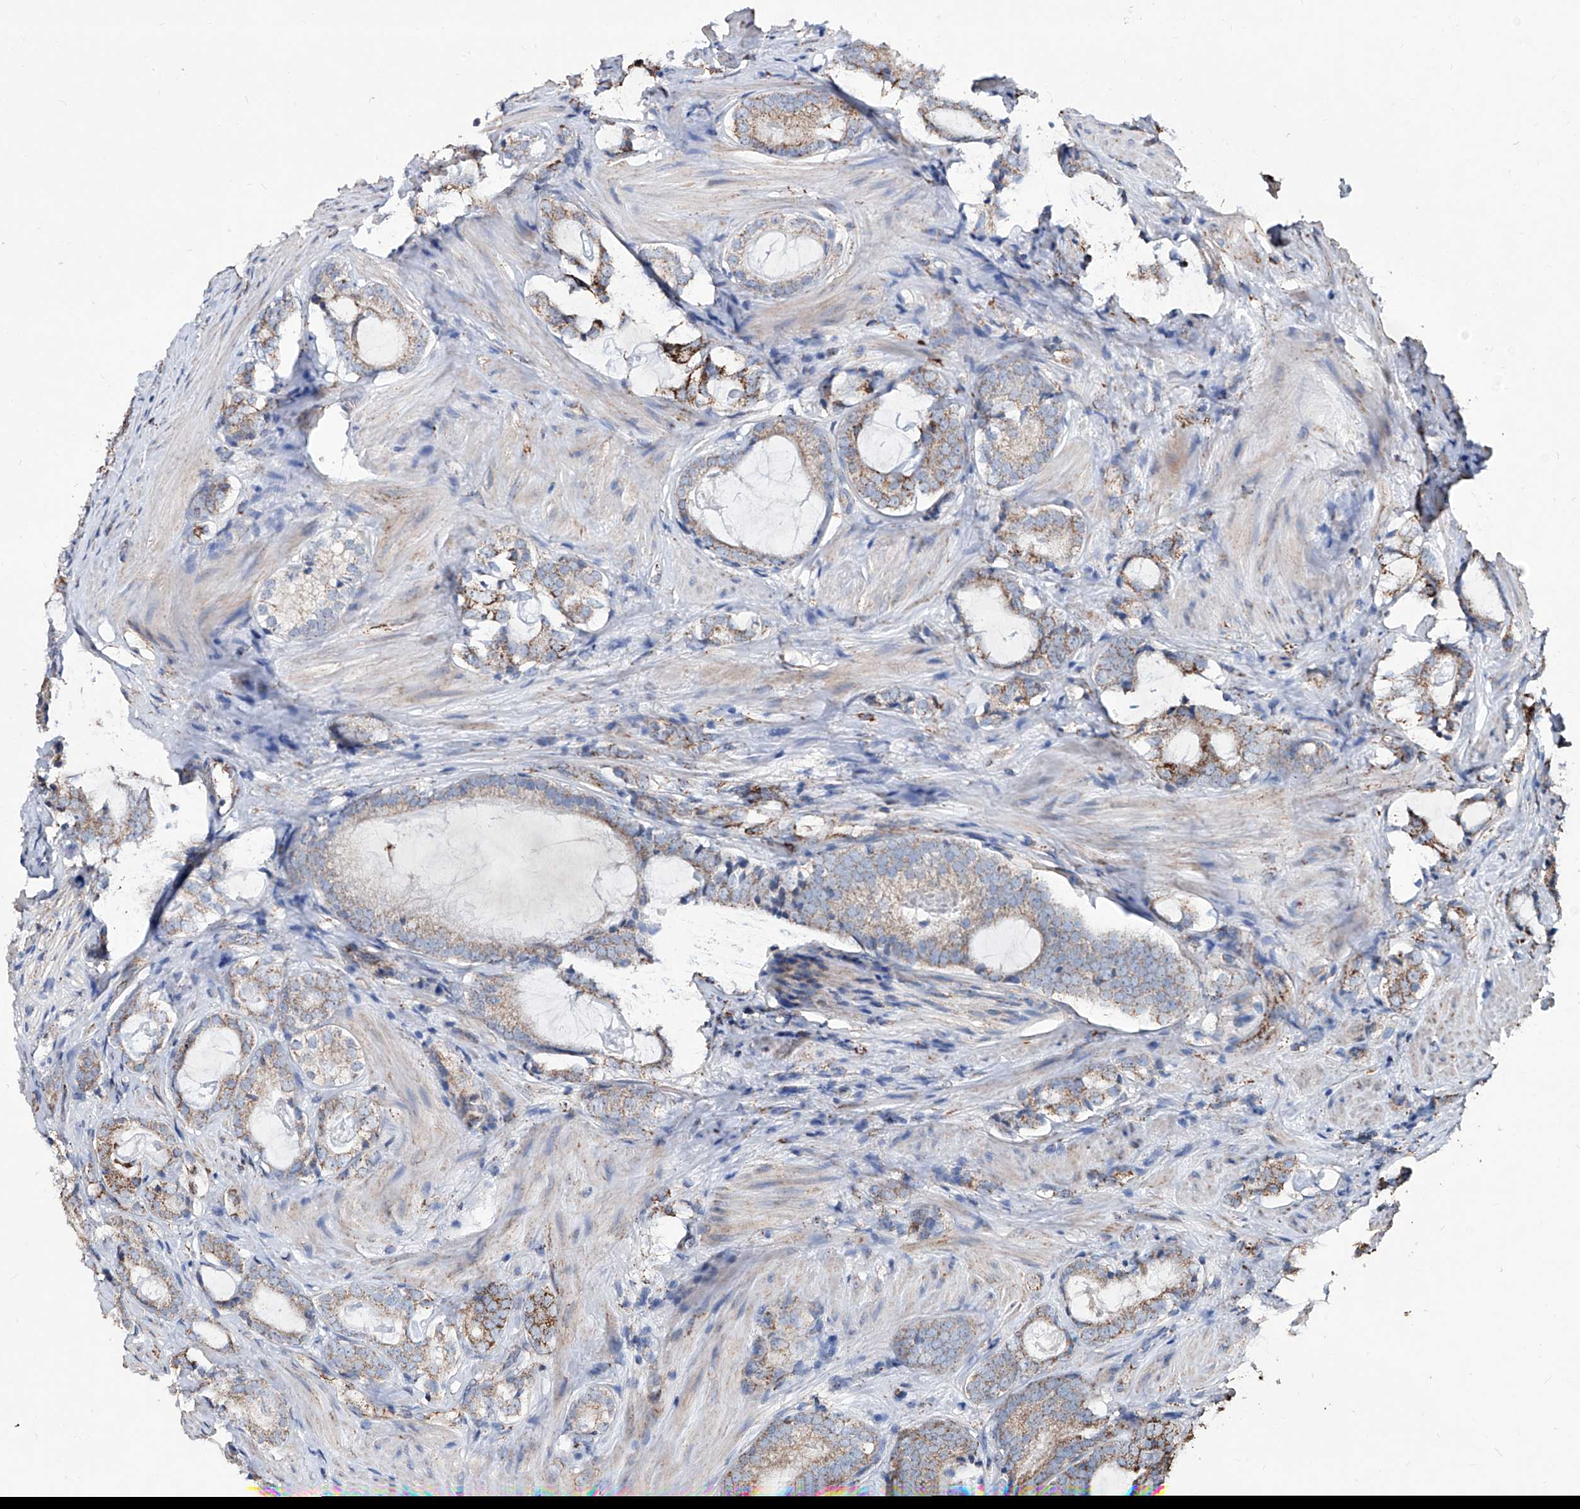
{"staining": {"intensity": "moderate", "quantity": ">75%", "location": "cytoplasmic/membranous"}, "tissue": "prostate cancer", "cell_type": "Tumor cells", "image_type": "cancer", "snomed": [{"axis": "morphology", "description": "Adenocarcinoma, High grade"}, {"axis": "topography", "description": "Prostate"}], "caption": "IHC staining of prostate cancer, which demonstrates medium levels of moderate cytoplasmic/membranous staining in about >75% of tumor cells indicating moderate cytoplasmic/membranous protein staining. The staining was performed using DAB (3,3'-diaminobenzidine) (brown) for protein detection and nuclei were counterstained in hematoxylin (blue).", "gene": "NHS", "patient": {"sex": "male", "age": 63}}